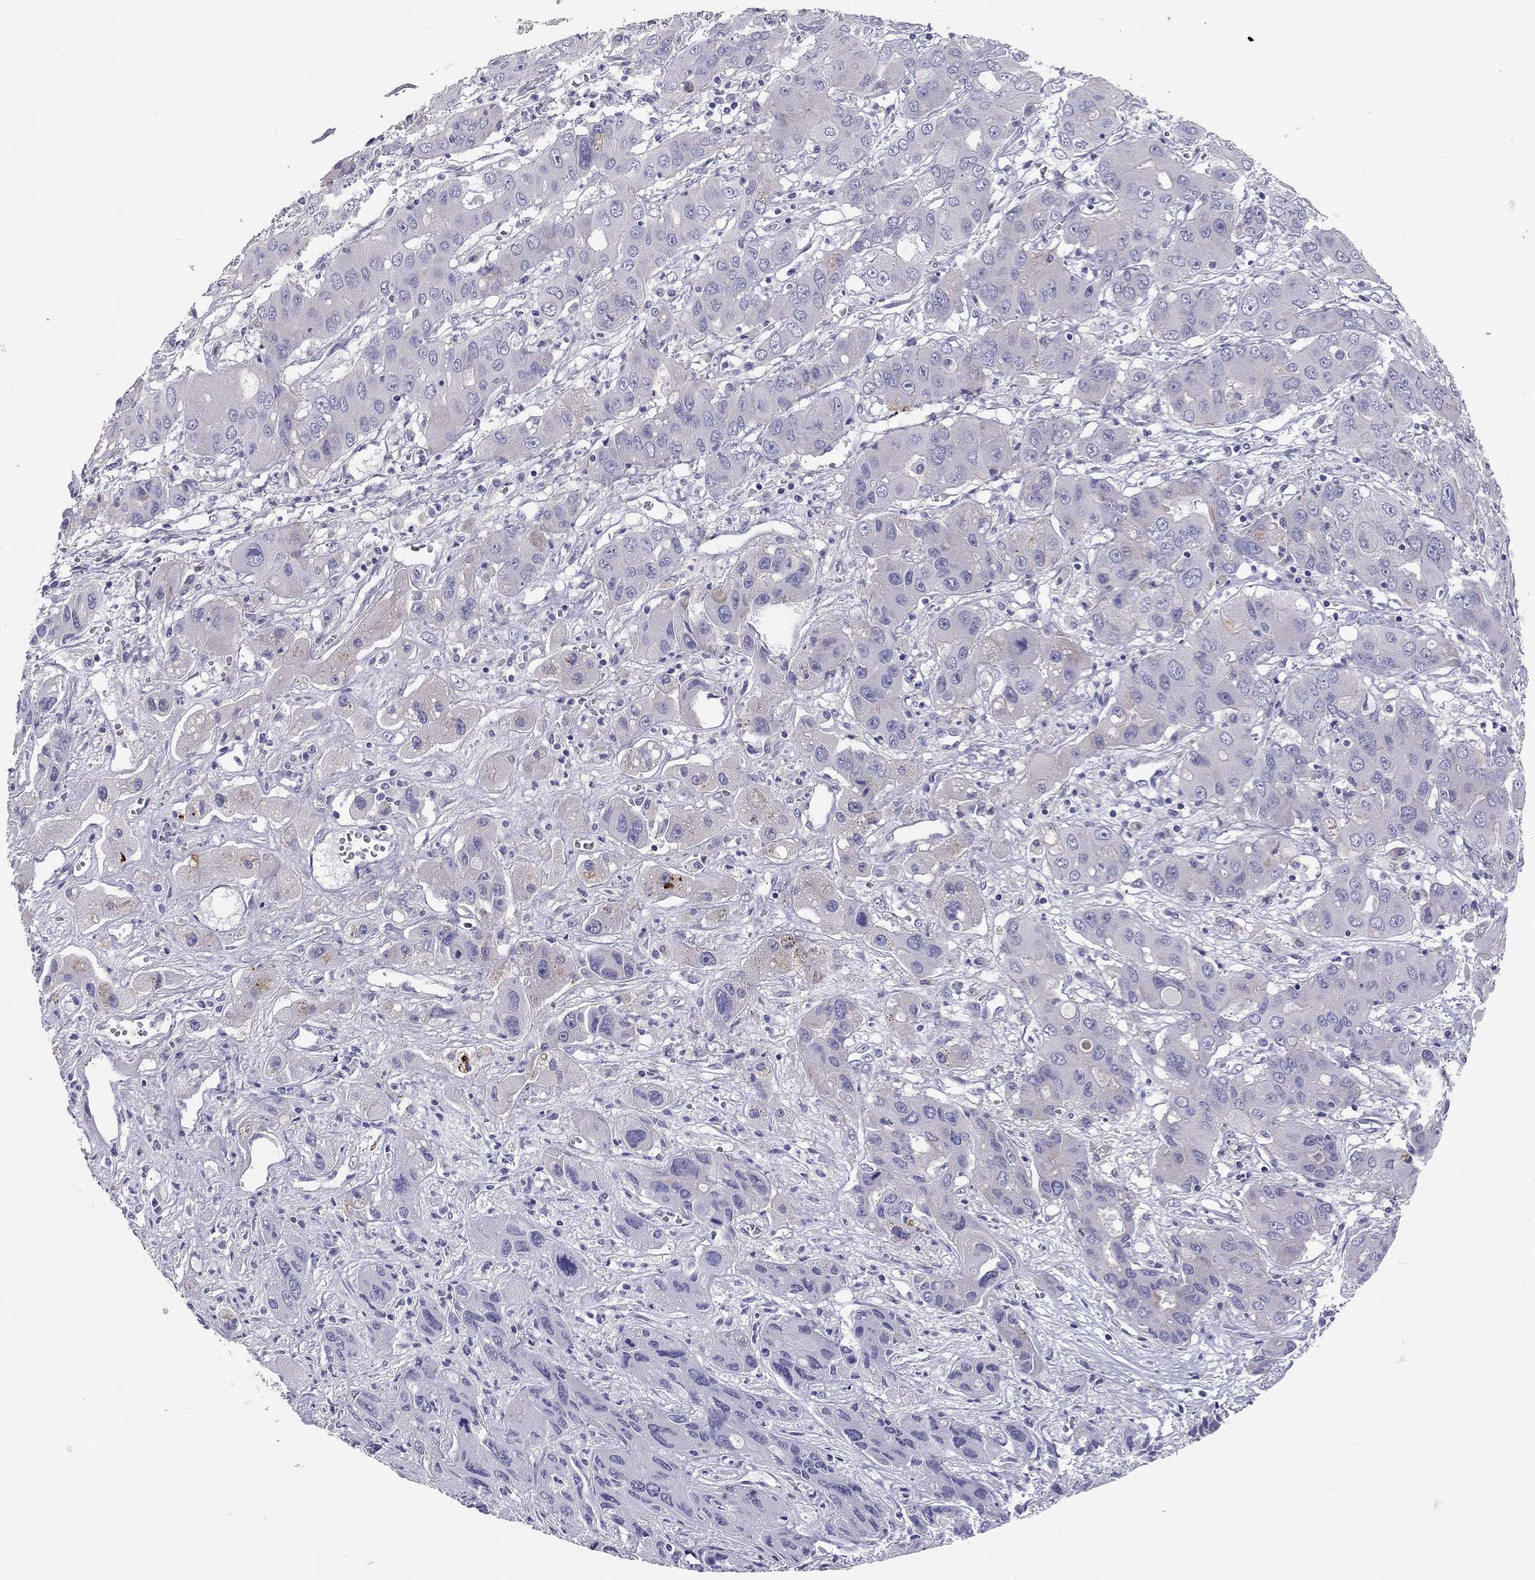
{"staining": {"intensity": "negative", "quantity": "none", "location": "none"}, "tissue": "liver cancer", "cell_type": "Tumor cells", "image_type": "cancer", "snomed": [{"axis": "morphology", "description": "Cholangiocarcinoma"}, {"axis": "topography", "description": "Liver"}], "caption": "This histopathology image is of liver cancer (cholangiocarcinoma) stained with IHC to label a protein in brown with the nuclei are counter-stained blue. There is no staining in tumor cells.", "gene": "SCARB1", "patient": {"sex": "male", "age": 67}}